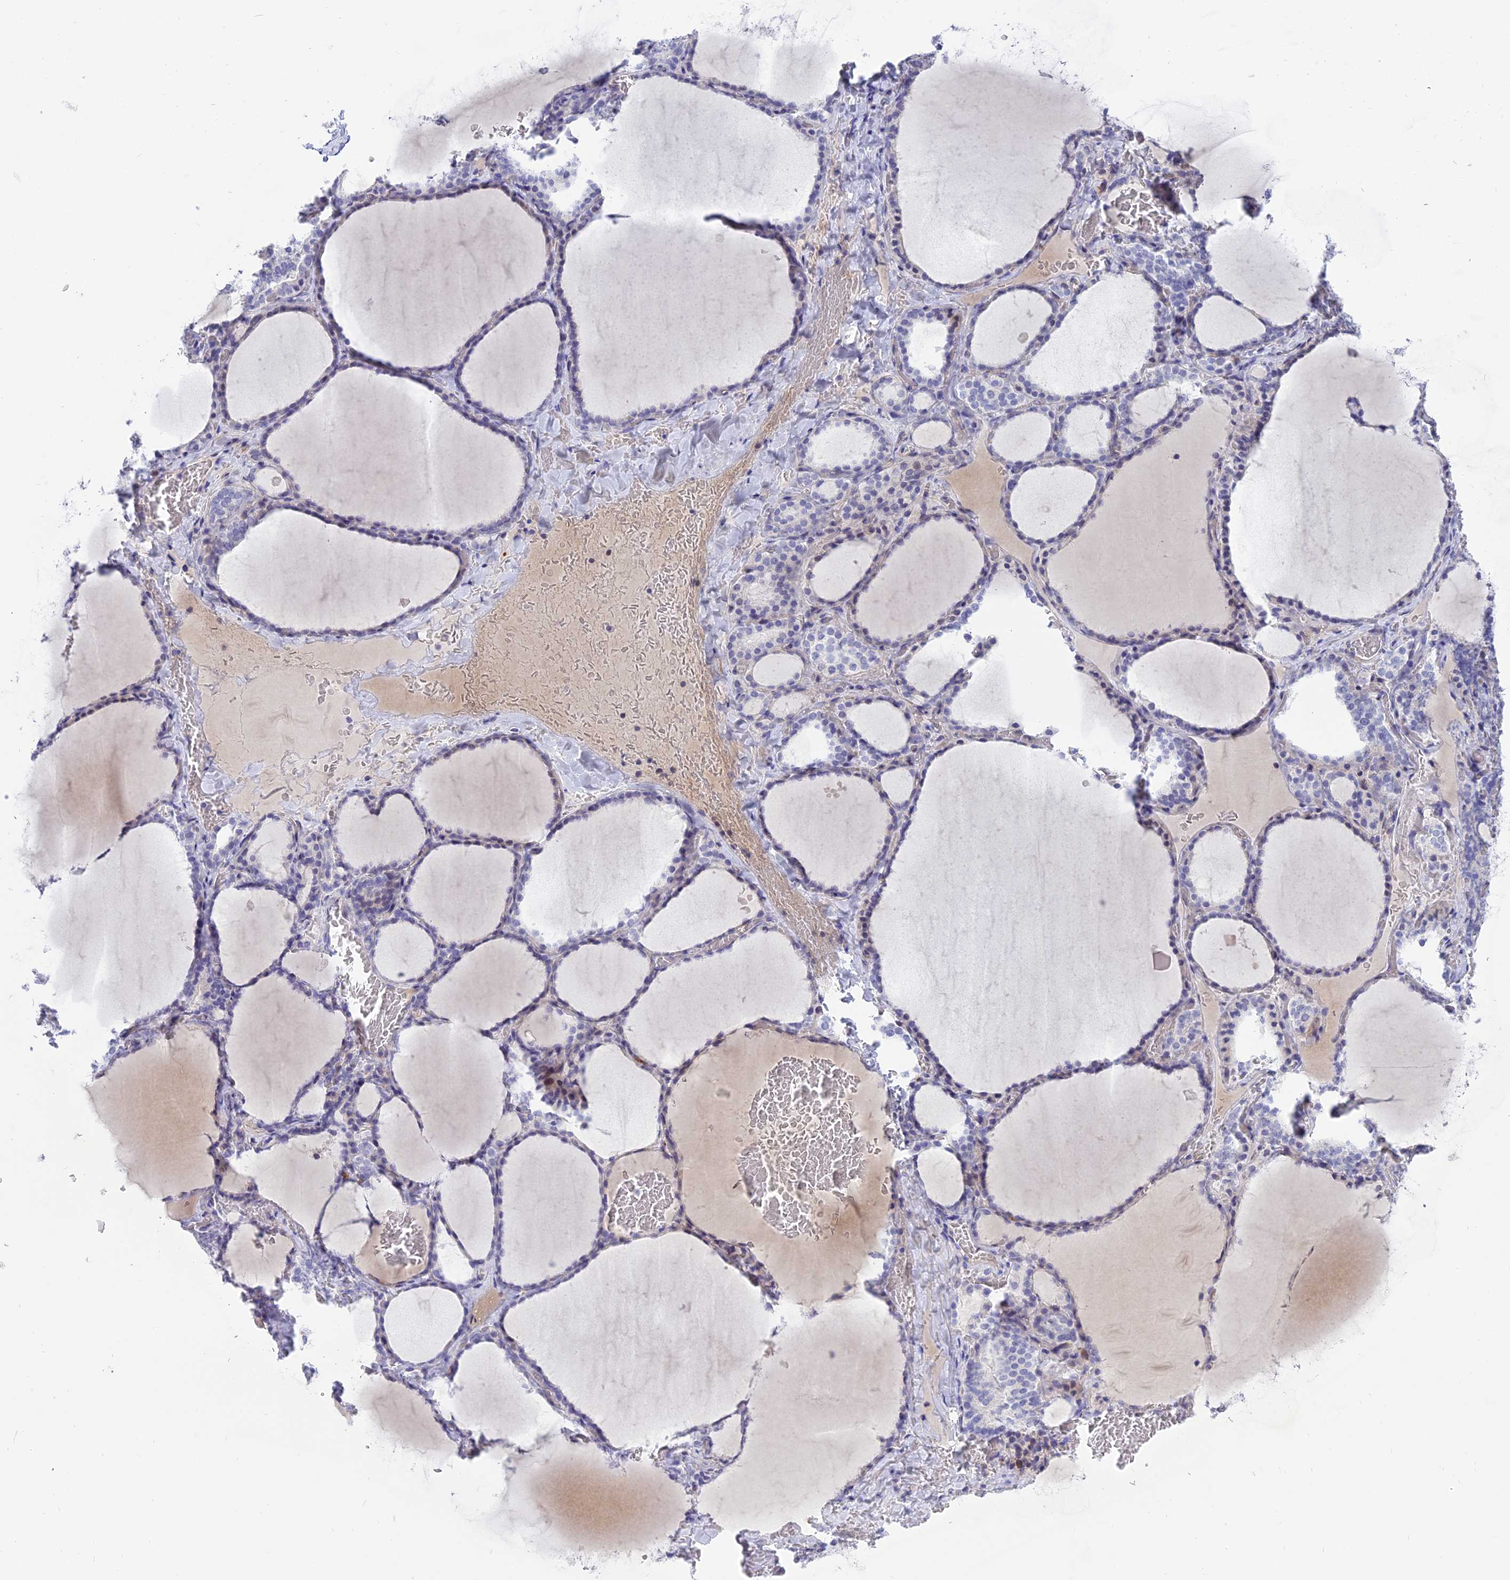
{"staining": {"intensity": "negative", "quantity": "none", "location": "none"}, "tissue": "thyroid gland", "cell_type": "Glandular cells", "image_type": "normal", "snomed": [{"axis": "morphology", "description": "Normal tissue, NOS"}, {"axis": "topography", "description": "Thyroid gland"}], "caption": "Photomicrograph shows no protein expression in glandular cells of benign thyroid gland.", "gene": "MBD3L1", "patient": {"sex": "female", "age": 39}}